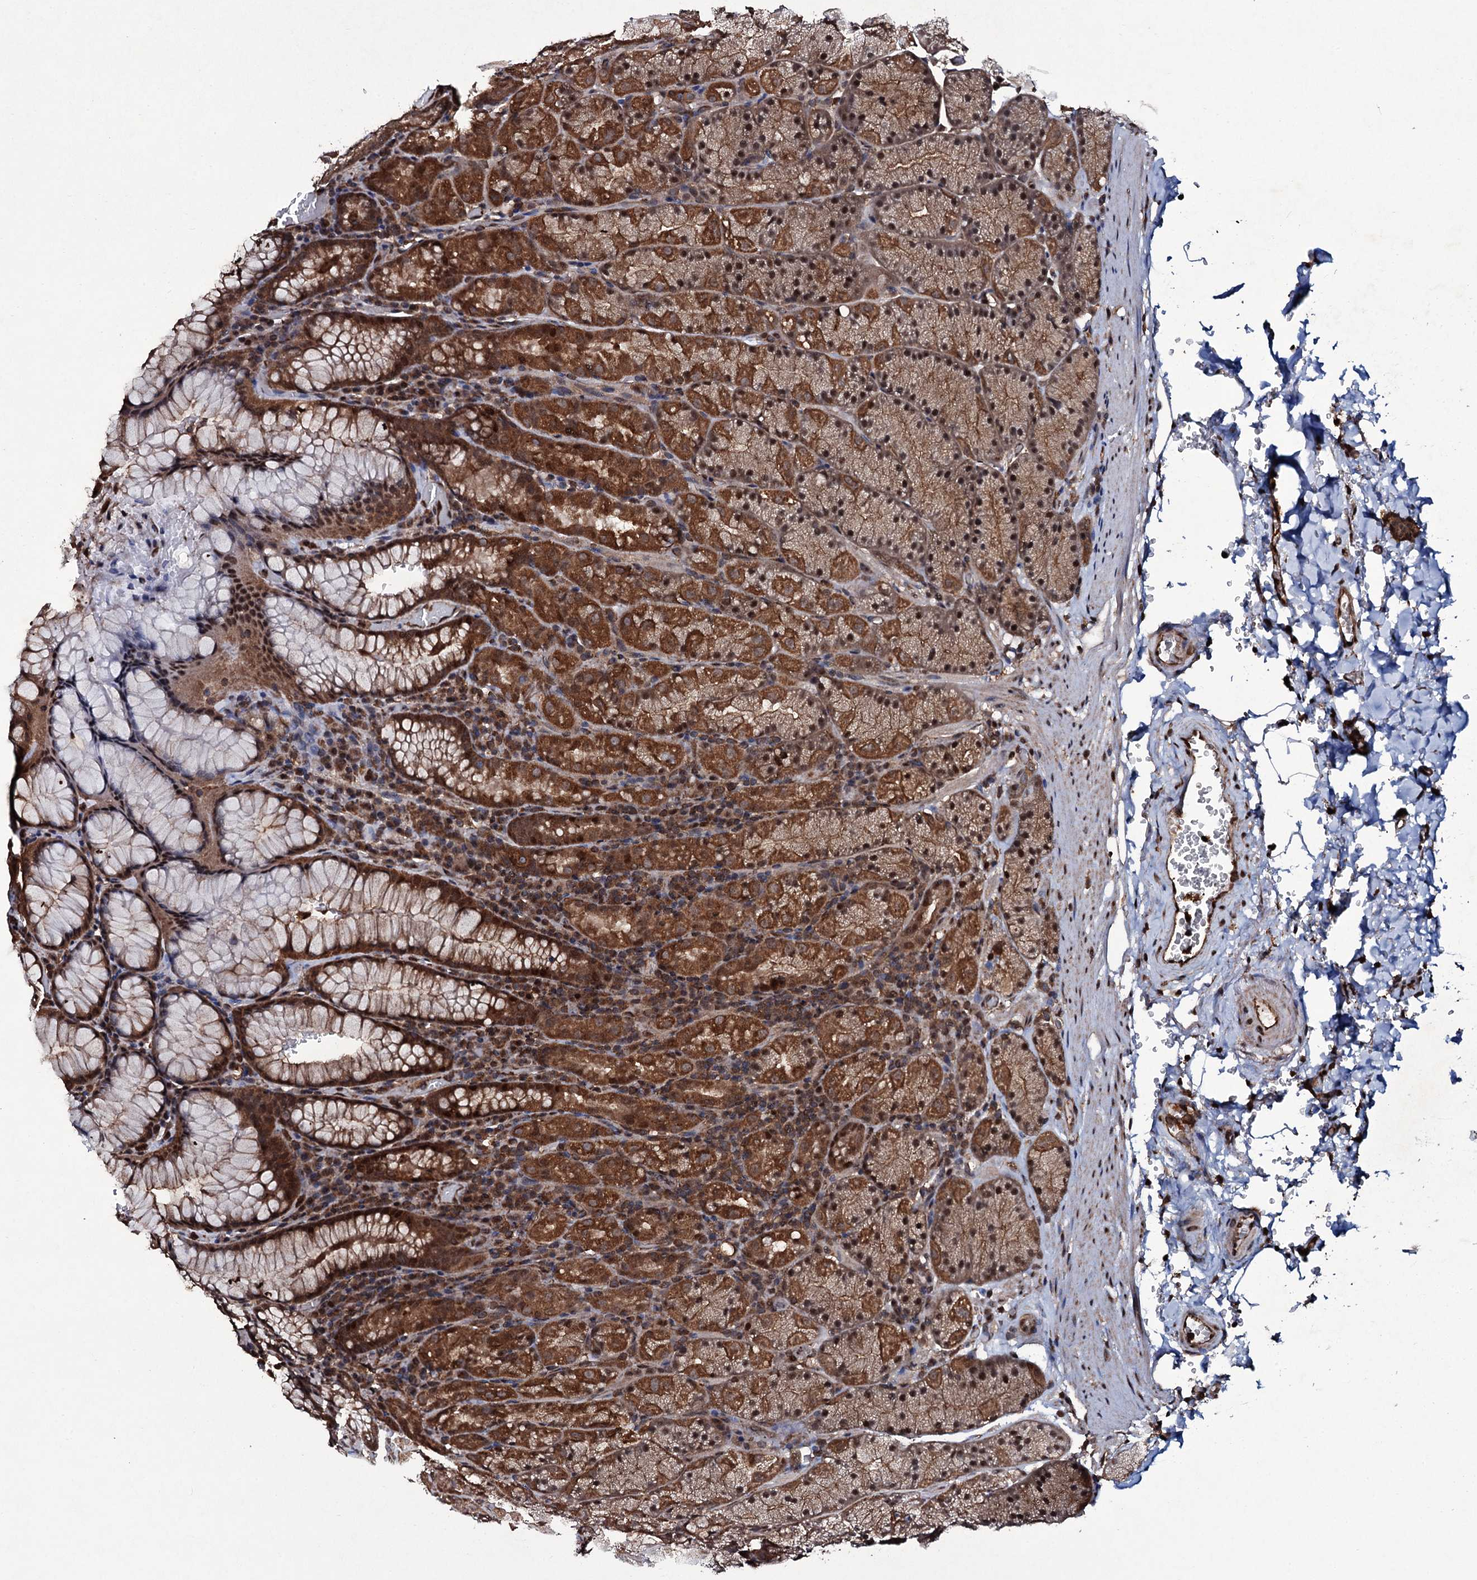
{"staining": {"intensity": "strong", "quantity": ">75%", "location": "cytoplasmic/membranous,nuclear"}, "tissue": "stomach", "cell_type": "Glandular cells", "image_type": "normal", "snomed": [{"axis": "morphology", "description": "Normal tissue, NOS"}, {"axis": "topography", "description": "Stomach, upper"}, {"axis": "topography", "description": "Stomach, lower"}], "caption": "Immunohistochemistry (IHC) (DAB) staining of benign stomach demonstrates strong cytoplasmic/membranous,nuclear protein positivity in about >75% of glandular cells. (Stains: DAB in brown, nuclei in blue, Microscopy: brightfield microscopy at high magnification).", "gene": "COG6", "patient": {"sex": "male", "age": 80}}